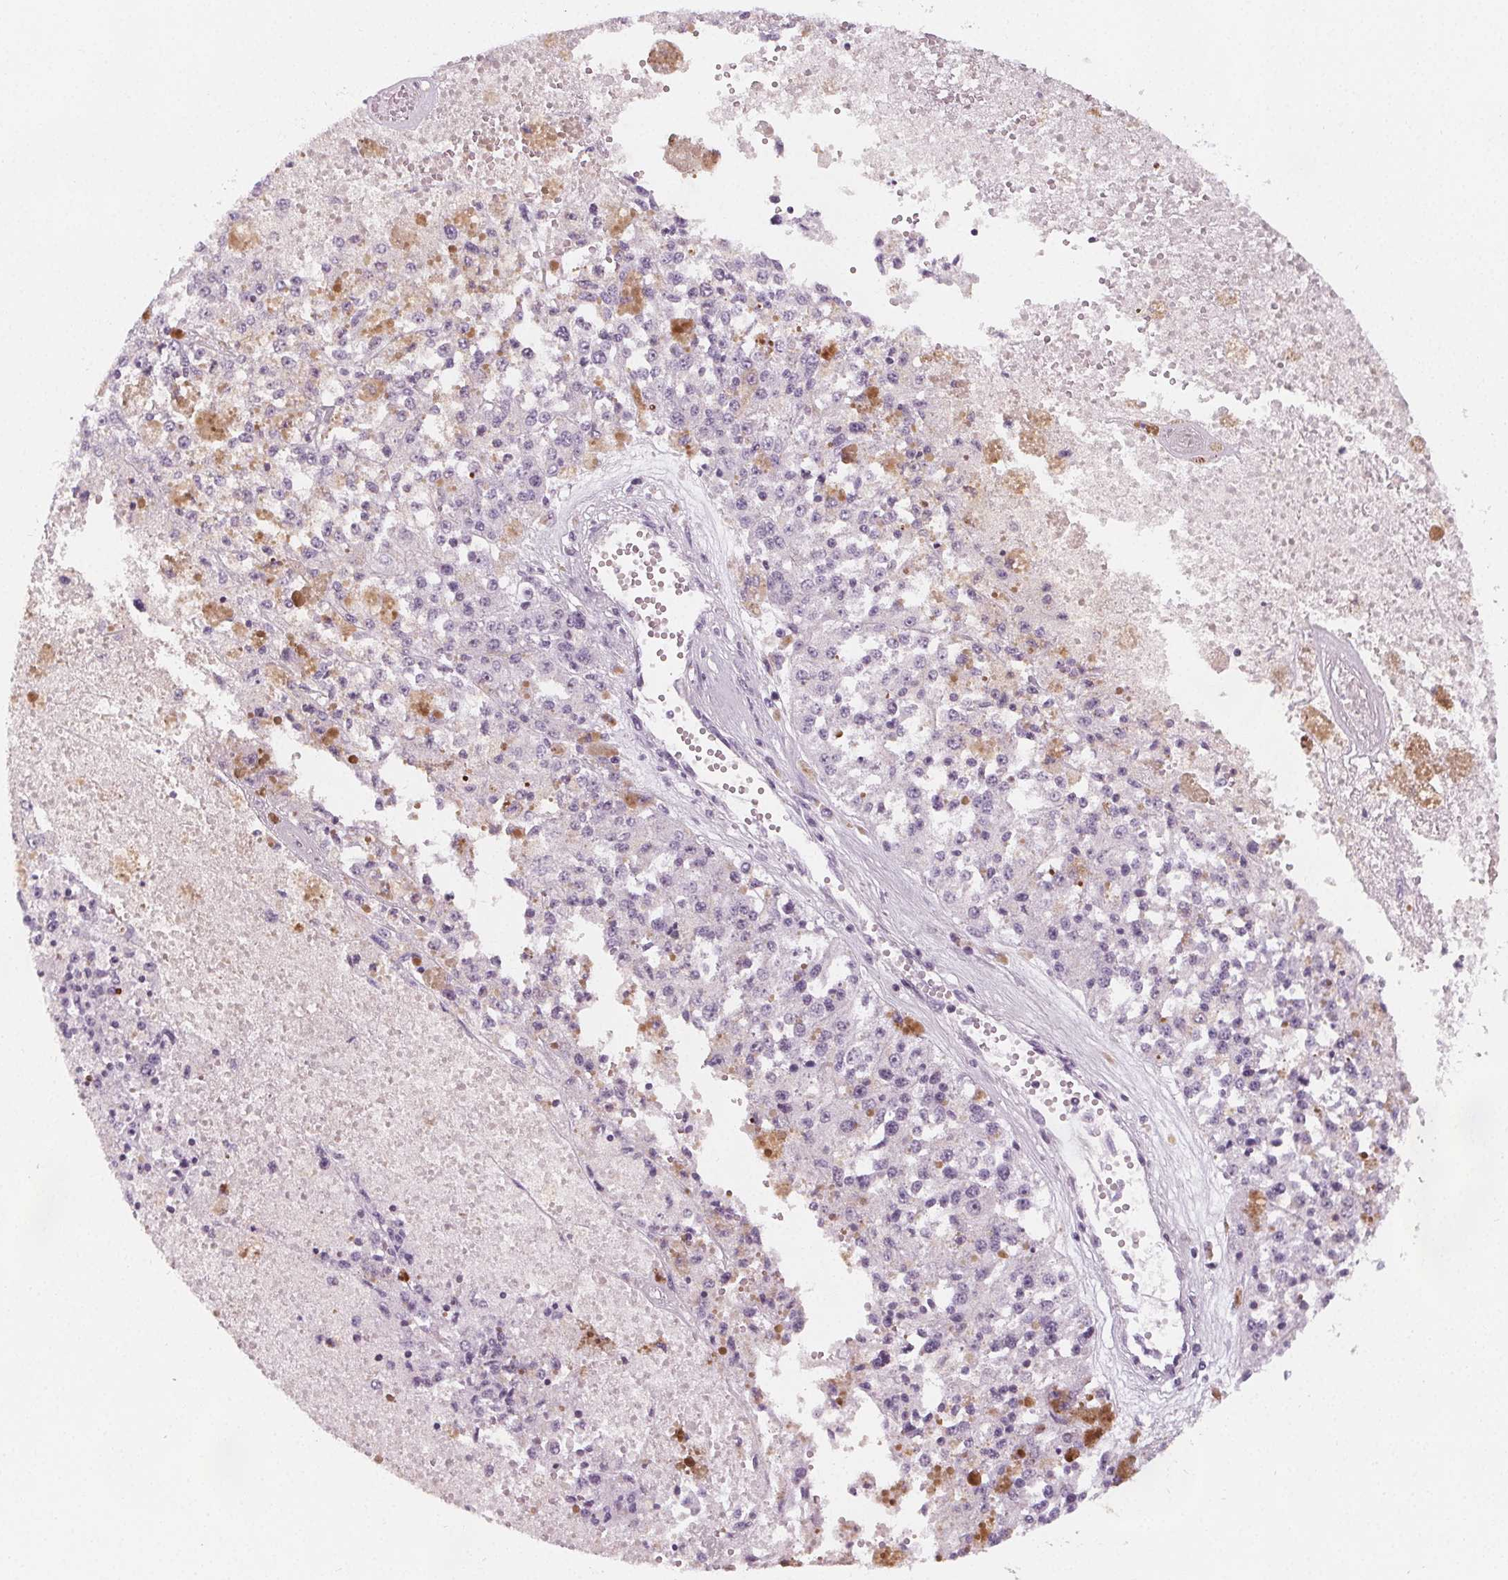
{"staining": {"intensity": "negative", "quantity": "none", "location": "none"}, "tissue": "melanoma", "cell_type": "Tumor cells", "image_type": "cancer", "snomed": [{"axis": "morphology", "description": "Malignant melanoma, Metastatic site"}, {"axis": "topography", "description": "Lymph node"}], "caption": "This histopathology image is of malignant melanoma (metastatic site) stained with IHC to label a protein in brown with the nuclei are counter-stained blue. There is no staining in tumor cells.", "gene": "SLC5A12", "patient": {"sex": "female", "age": 64}}